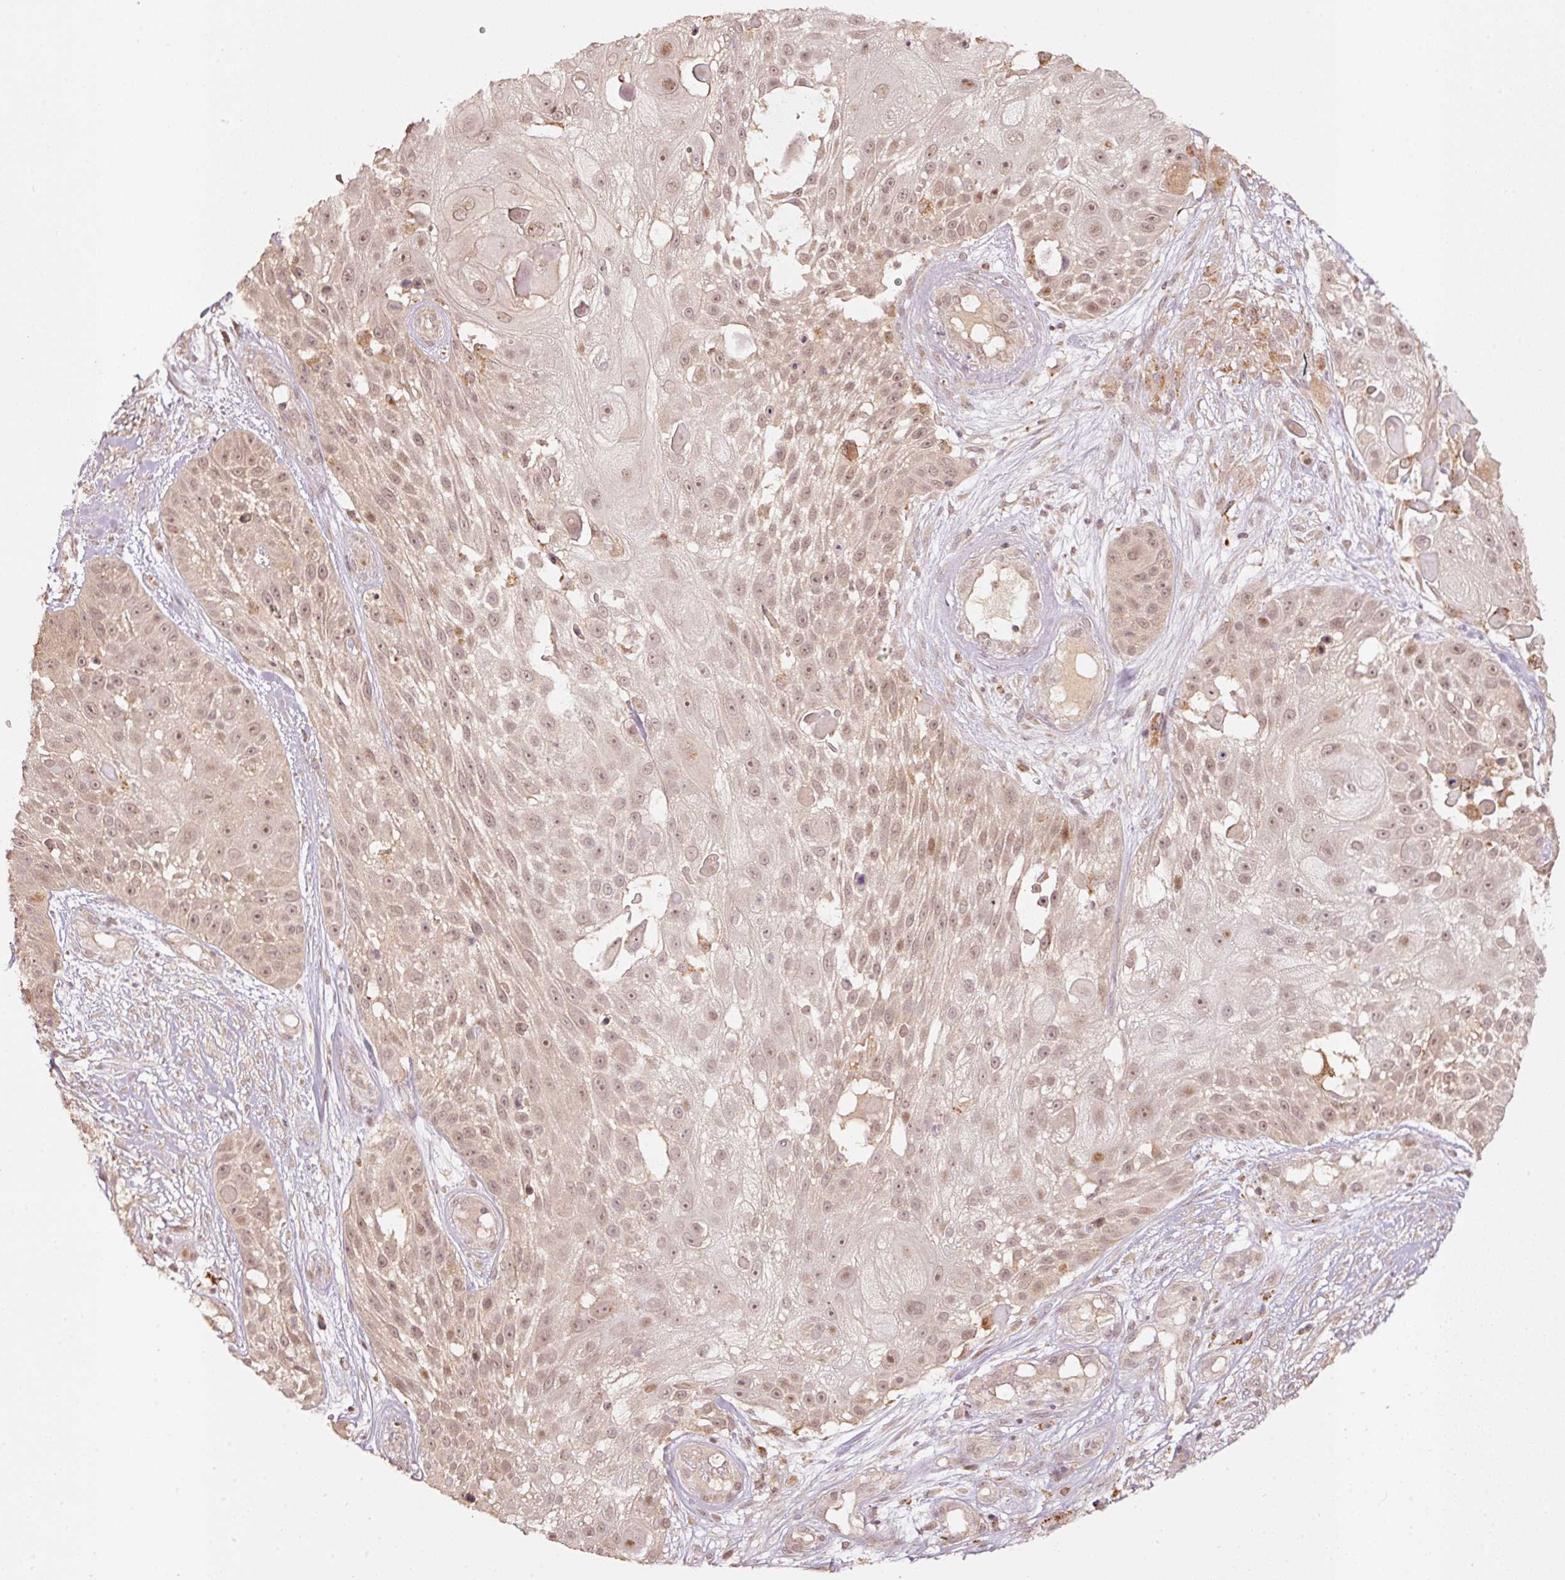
{"staining": {"intensity": "weak", "quantity": "25%-75%", "location": "nuclear"}, "tissue": "skin cancer", "cell_type": "Tumor cells", "image_type": "cancer", "snomed": [{"axis": "morphology", "description": "Squamous cell carcinoma, NOS"}, {"axis": "topography", "description": "Skin"}], "caption": "Immunohistochemical staining of squamous cell carcinoma (skin) exhibits low levels of weak nuclear expression in about 25%-75% of tumor cells.", "gene": "PCDHB1", "patient": {"sex": "female", "age": 86}}